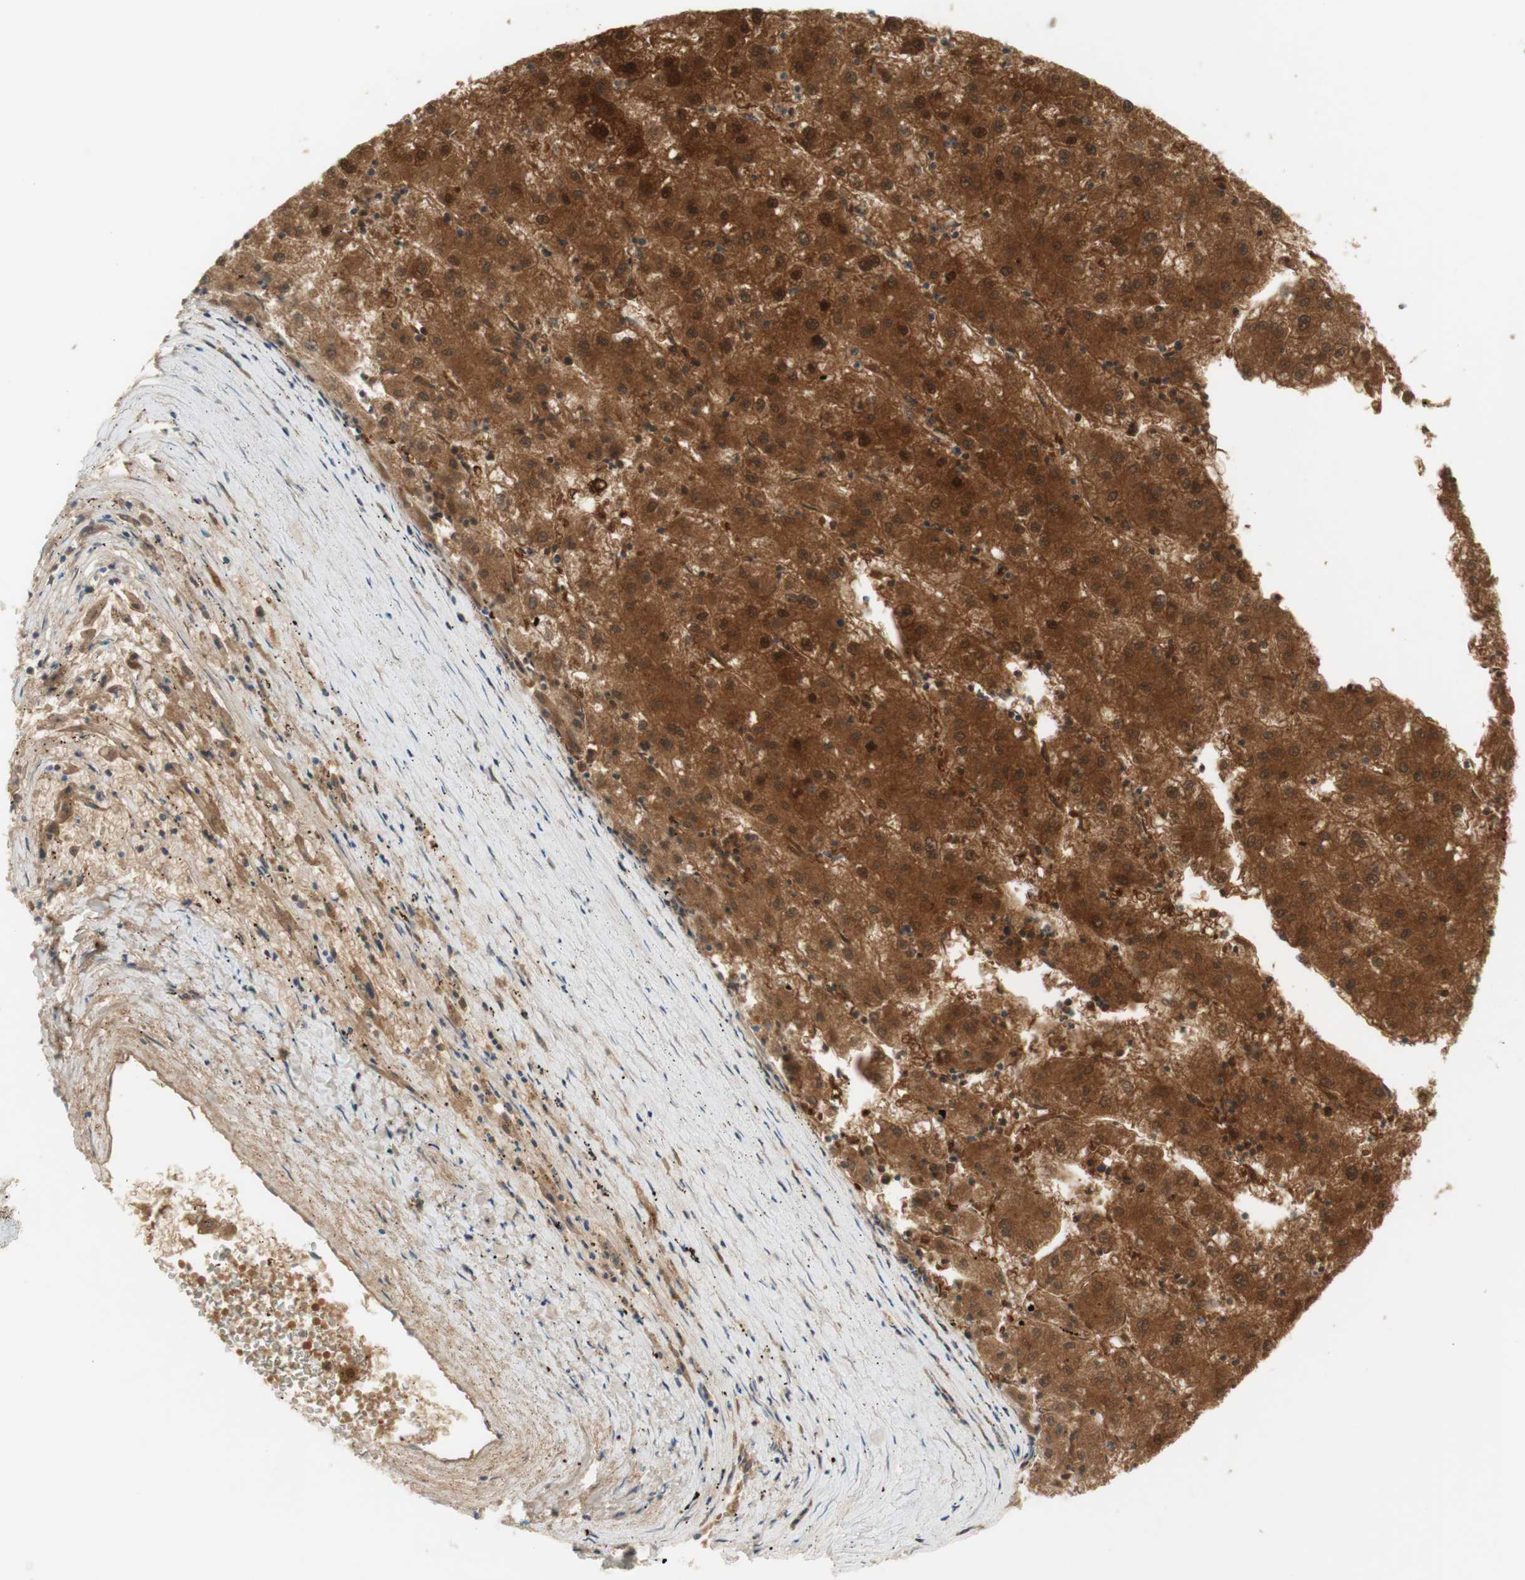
{"staining": {"intensity": "strong", "quantity": ">75%", "location": "cytoplasmic/membranous,nuclear"}, "tissue": "liver cancer", "cell_type": "Tumor cells", "image_type": "cancer", "snomed": [{"axis": "morphology", "description": "Carcinoma, Hepatocellular, NOS"}, {"axis": "topography", "description": "Liver"}], "caption": "Immunohistochemistry of liver hepatocellular carcinoma reveals high levels of strong cytoplasmic/membranous and nuclear positivity in approximately >75% of tumor cells.", "gene": "SELENBP1", "patient": {"sex": "male", "age": 72}}